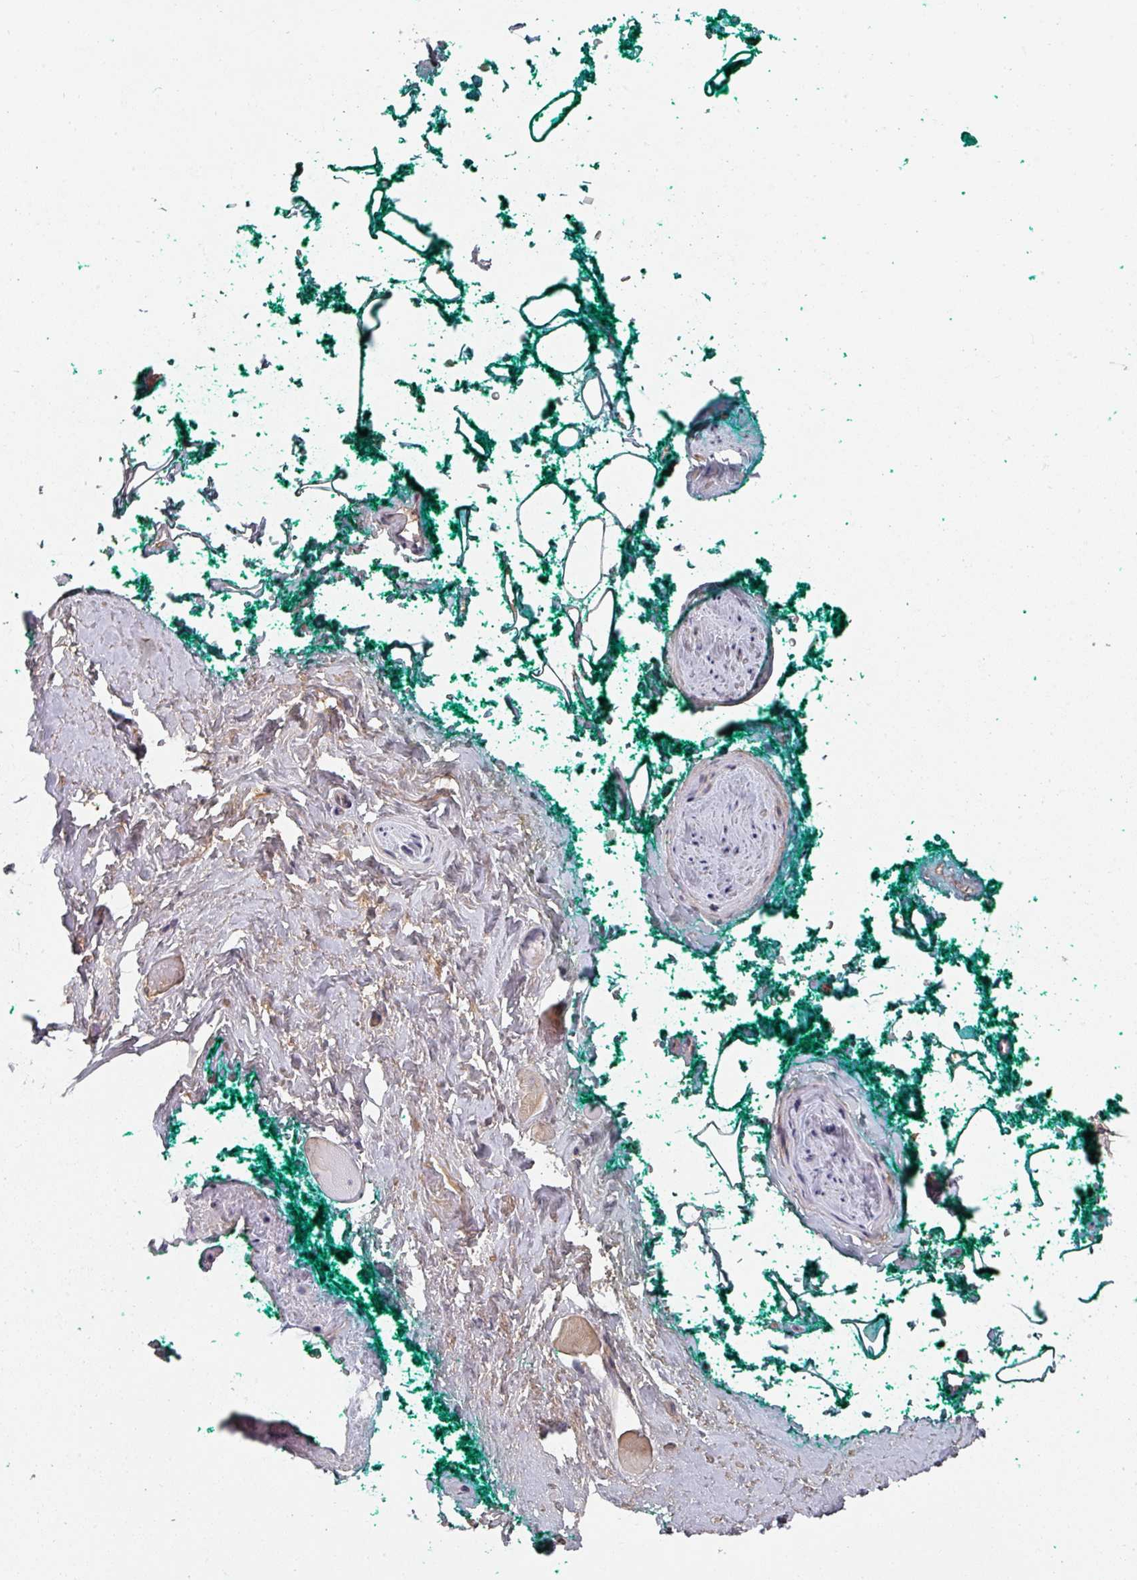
{"staining": {"intensity": "negative", "quantity": "none", "location": "none"}, "tissue": "adipose tissue", "cell_type": "Adipocytes", "image_type": "normal", "snomed": [{"axis": "morphology", "description": "Normal tissue, NOS"}, {"axis": "morphology", "description": "Adenocarcinoma, High grade"}, {"axis": "topography", "description": "Prostate"}, {"axis": "topography", "description": "Peripheral nerve tissue"}], "caption": "A micrograph of human adipose tissue is negative for staining in adipocytes. Nuclei are stained in blue.", "gene": "ENSG00000249773", "patient": {"sex": "male", "age": 68}}